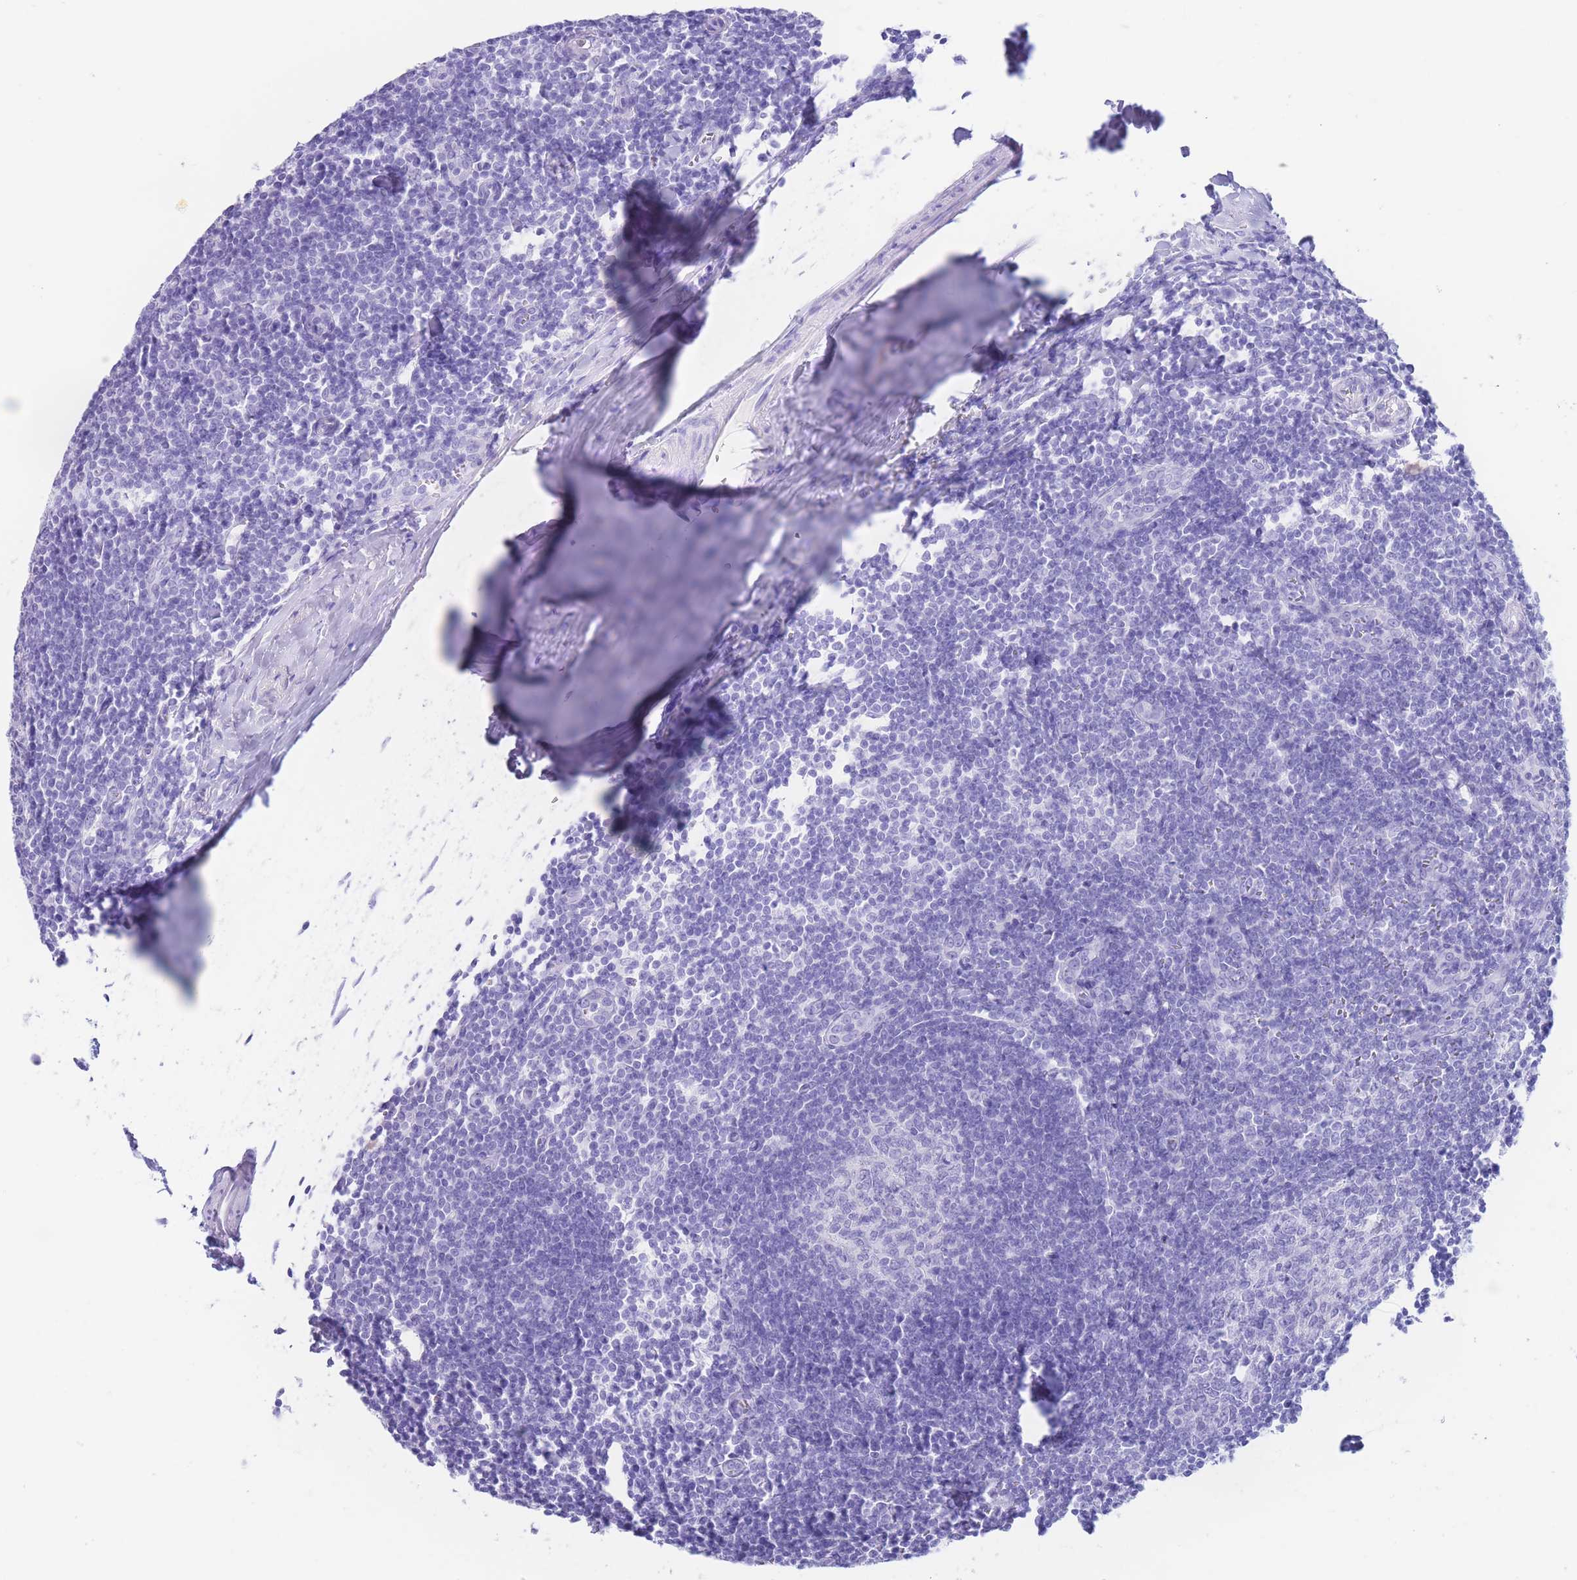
{"staining": {"intensity": "negative", "quantity": "none", "location": "none"}, "tissue": "tonsil", "cell_type": "Germinal center cells", "image_type": "normal", "snomed": [{"axis": "morphology", "description": "Normal tissue, NOS"}, {"axis": "topography", "description": "Tonsil"}], "caption": "Immunohistochemistry histopathology image of unremarkable human tonsil stained for a protein (brown), which demonstrates no expression in germinal center cells.", "gene": "SLCO1B1", "patient": {"sex": "male", "age": 27}}